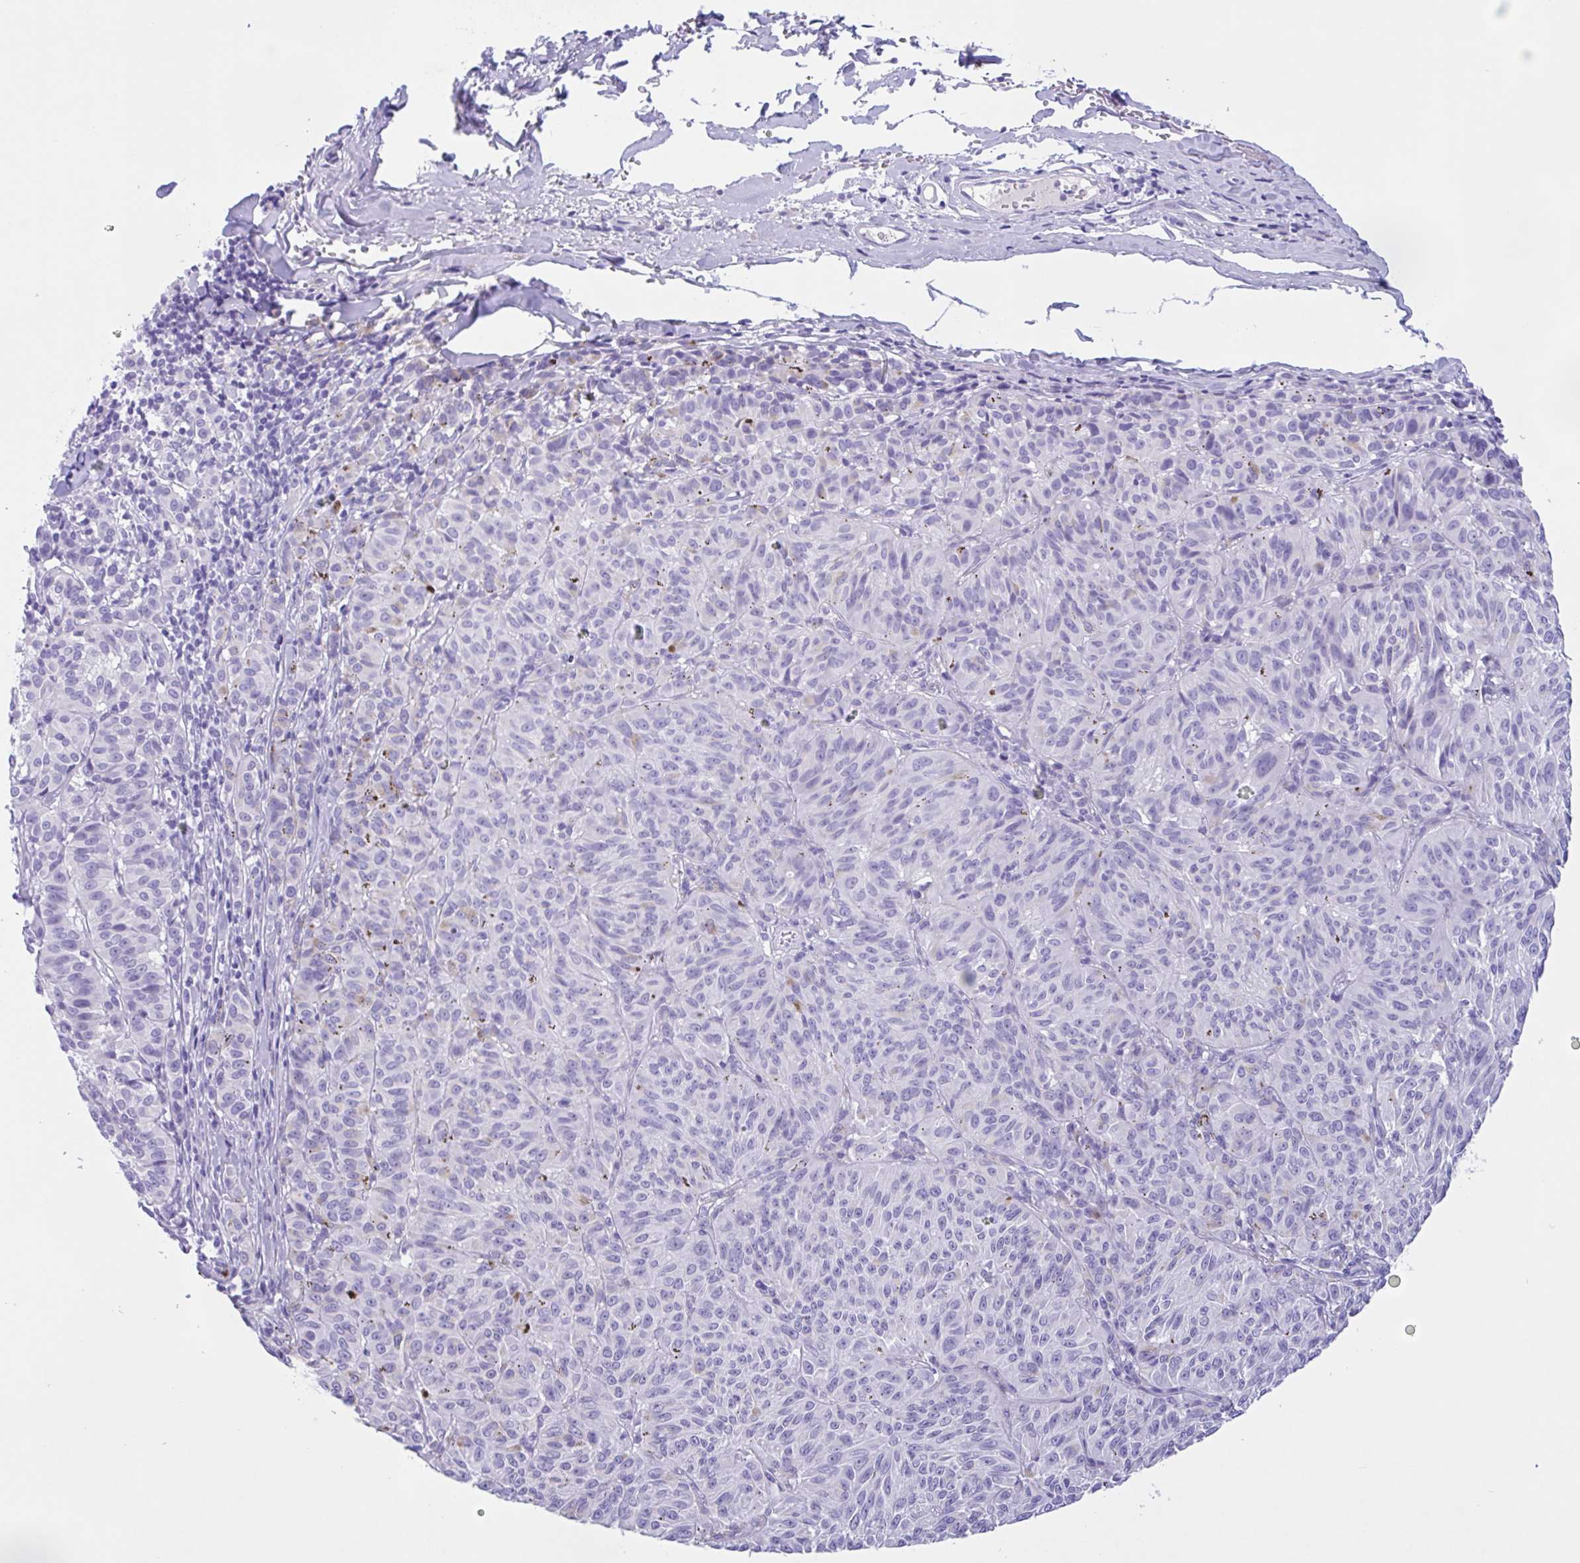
{"staining": {"intensity": "negative", "quantity": "none", "location": "none"}, "tissue": "melanoma", "cell_type": "Tumor cells", "image_type": "cancer", "snomed": [{"axis": "morphology", "description": "Malignant melanoma, NOS"}, {"axis": "topography", "description": "Skin"}], "caption": "Image shows no protein staining in tumor cells of malignant melanoma tissue.", "gene": "ZNF319", "patient": {"sex": "female", "age": 72}}